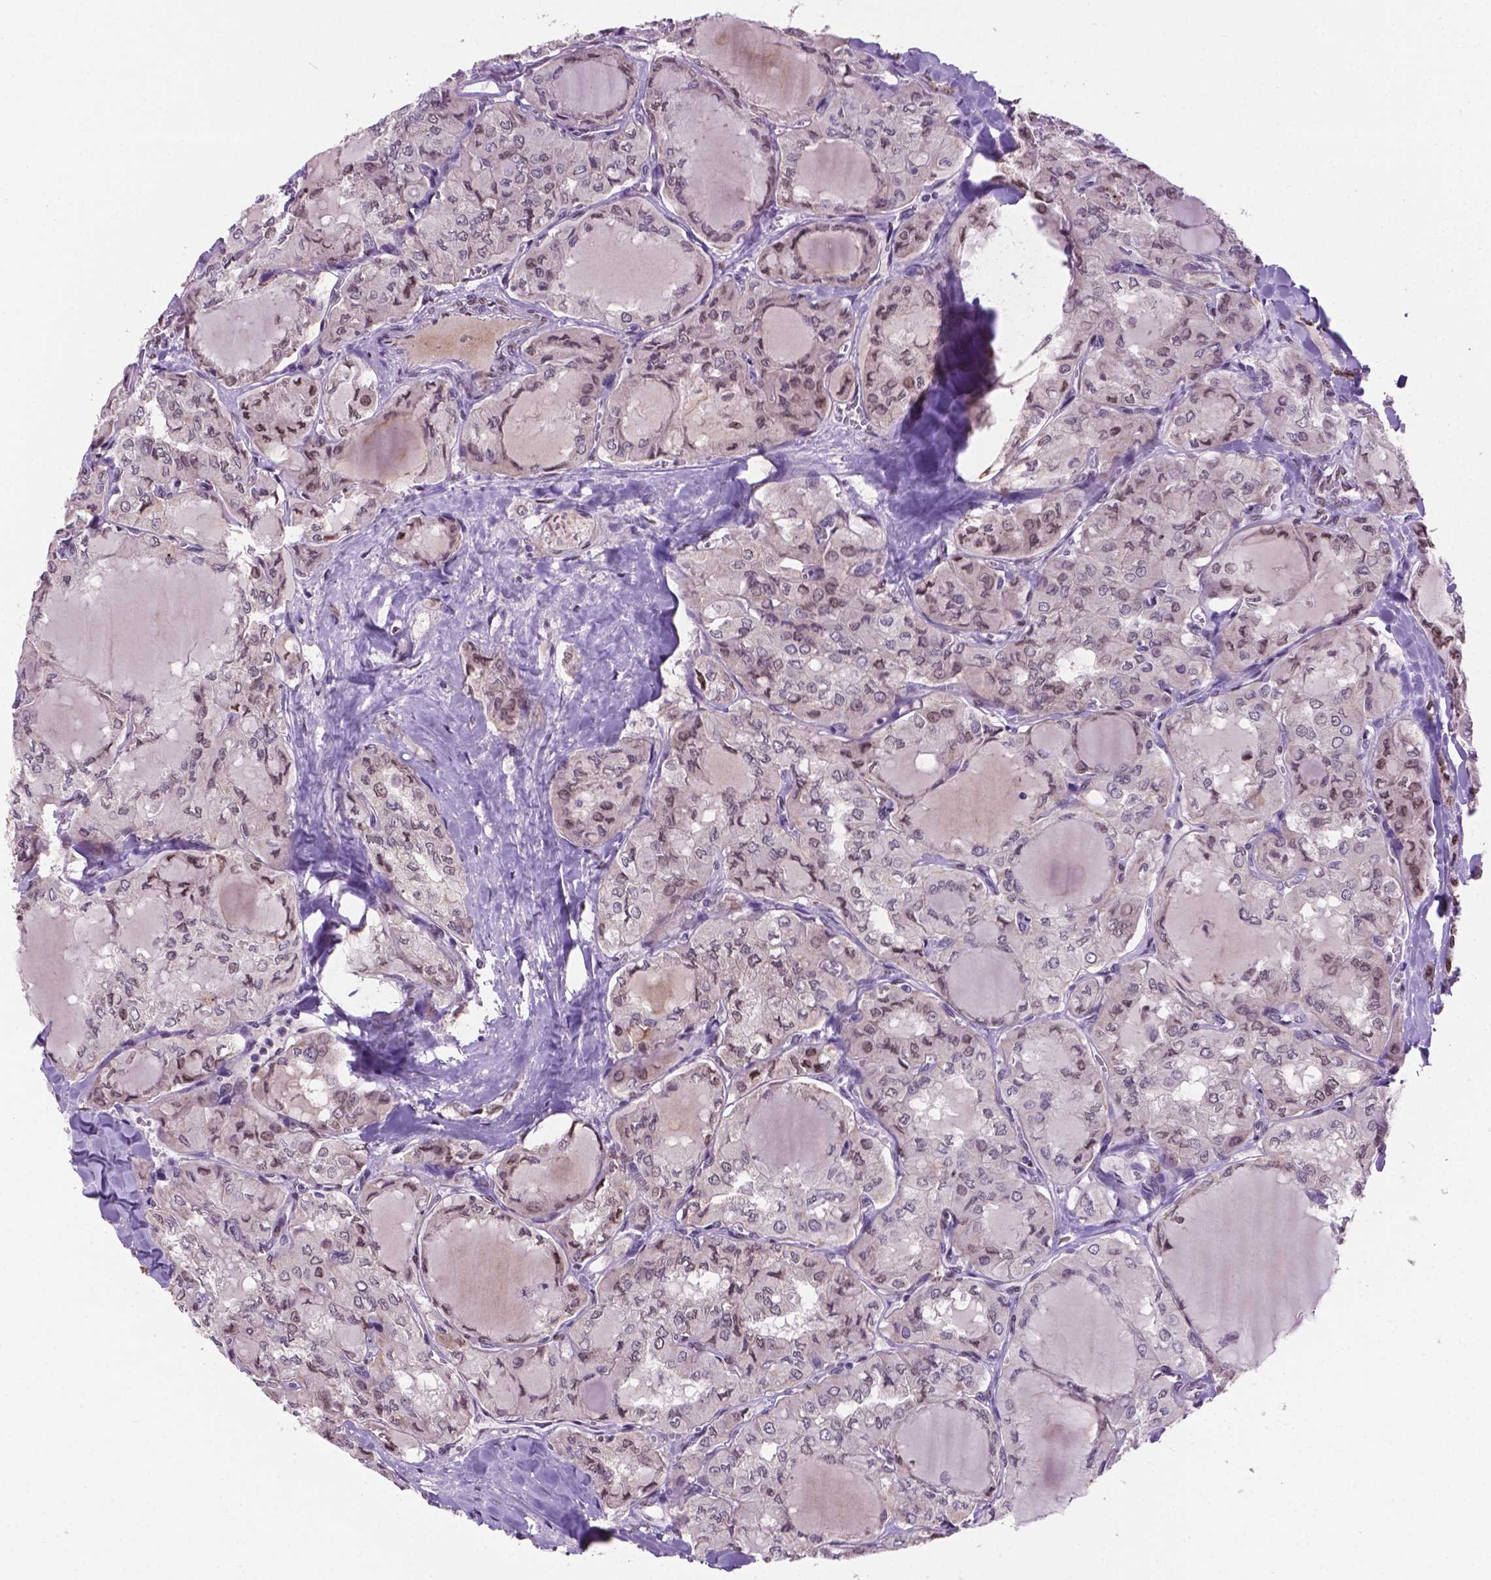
{"staining": {"intensity": "negative", "quantity": "none", "location": "none"}, "tissue": "thyroid cancer", "cell_type": "Tumor cells", "image_type": "cancer", "snomed": [{"axis": "morphology", "description": "Papillary adenocarcinoma, NOS"}, {"axis": "topography", "description": "Thyroid gland"}], "caption": "IHC of thyroid papillary adenocarcinoma displays no expression in tumor cells.", "gene": "IRF6", "patient": {"sex": "male", "age": 20}}